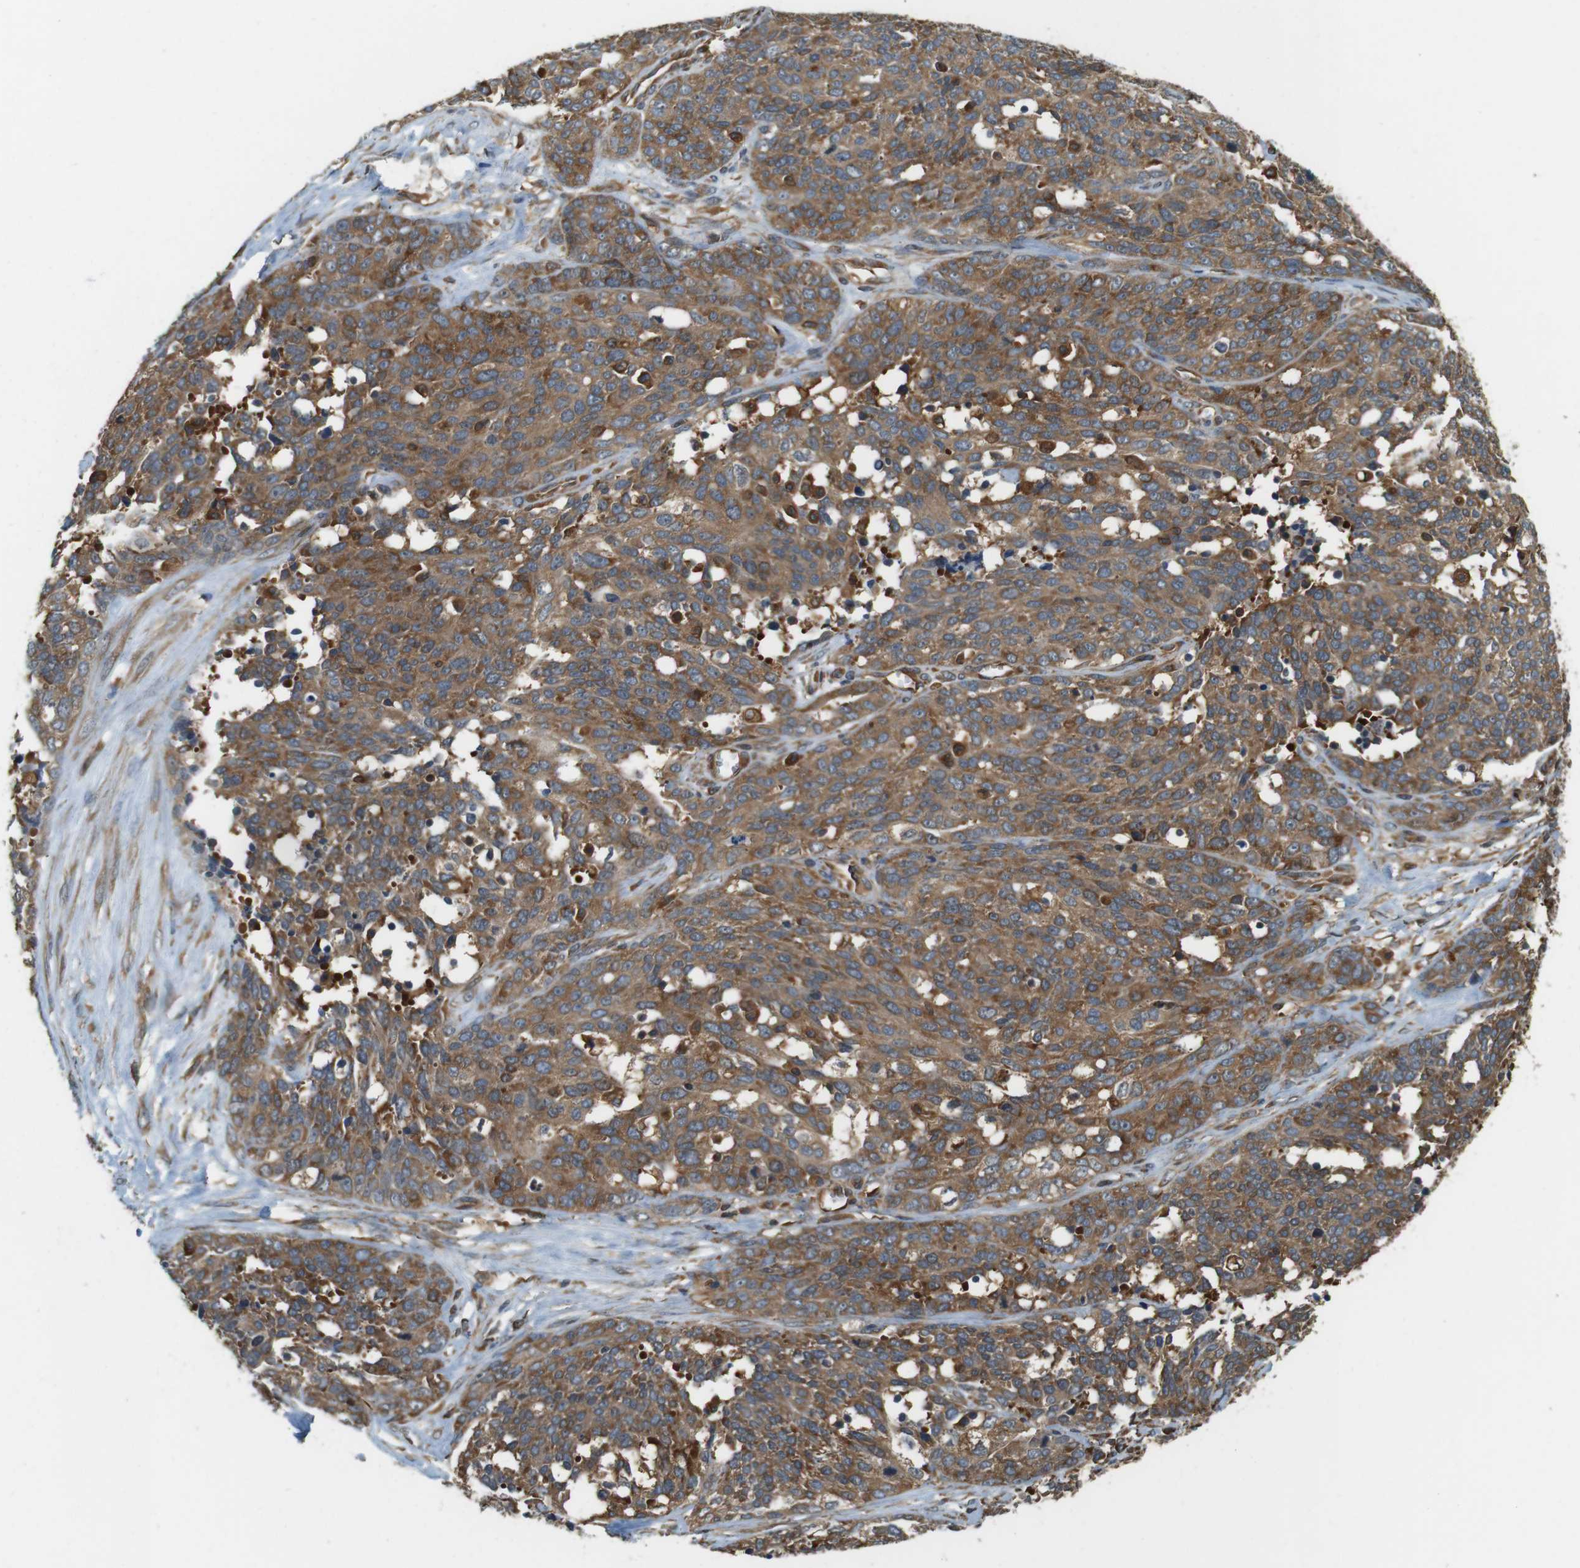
{"staining": {"intensity": "moderate", "quantity": ">75%", "location": "cytoplasmic/membranous"}, "tissue": "ovarian cancer", "cell_type": "Tumor cells", "image_type": "cancer", "snomed": [{"axis": "morphology", "description": "Cystadenocarcinoma, serous, NOS"}, {"axis": "topography", "description": "Ovary"}], "caption": "Immunohistochemical staining of ovarian serous cystadenocarcinoma demonstrates medium levels of moderate cytoplasmic/membranous expression in about >75% of tumor cells.", "gene": "PA2G4", "patient": {"sex": "female", "age": 44}}